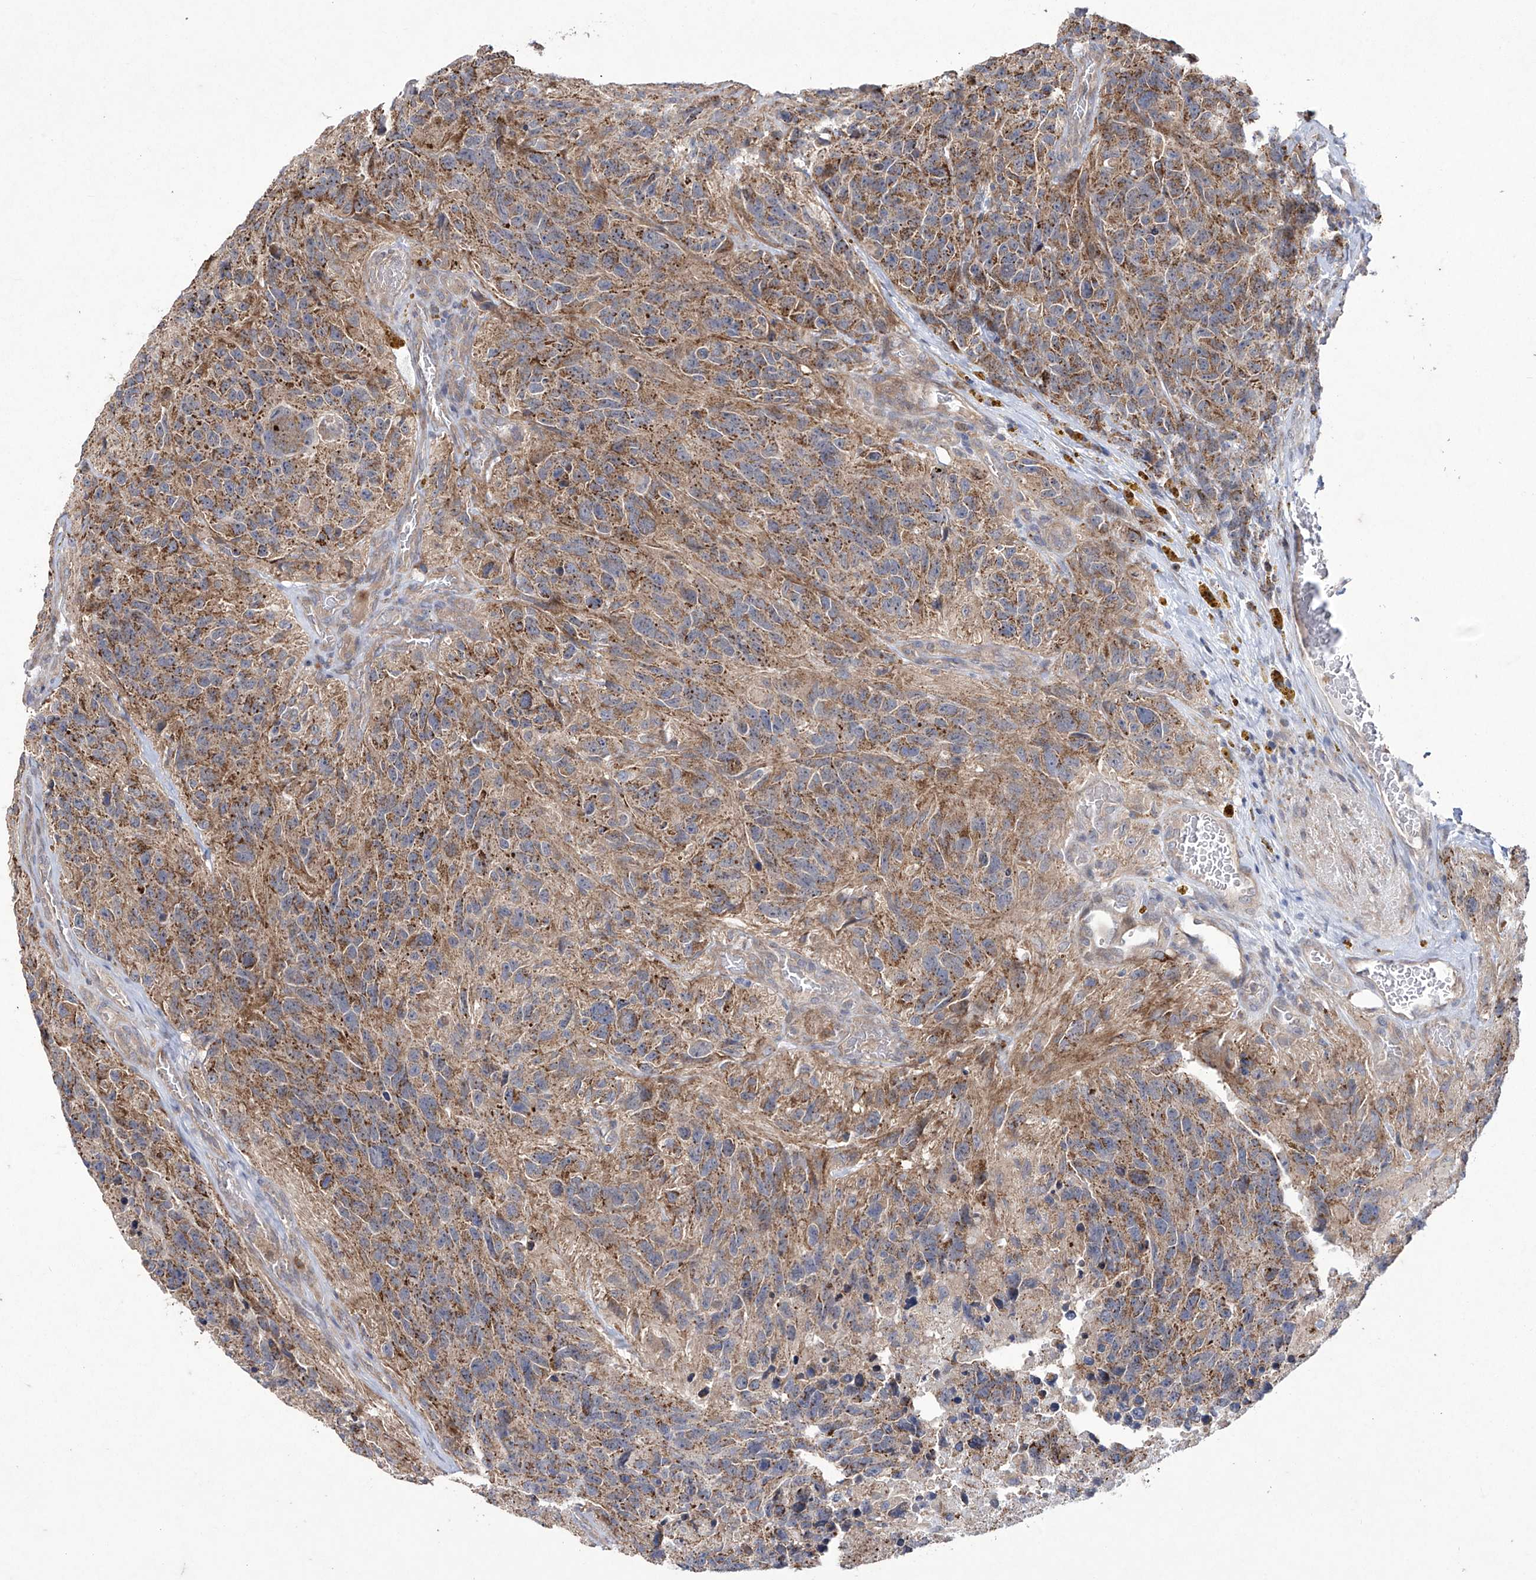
{"staining": {"intensity": "moderate", "quantity": ">75%", "location": "cytoplasmic/membranous"}, "tissue": "glioma", "cell_type": "Tumor cells", "image_type": "cancer", "snomed": [{"axis": "morphology", "description": "Glioma, malignant, High grade"}, {"axis": "topography", "description": "Brain"}], "caption": "An IHC photomicrograph of neoplastic tissue is shown. Protein staining in brown shows moderate cytoplasmic/membranous positivity in glioma within tumor cells. (Brightfield microscopy of DAB IHC at high magnification).", "gene": "TRIM60", "patient": {"sex": "male", "age": 69}}